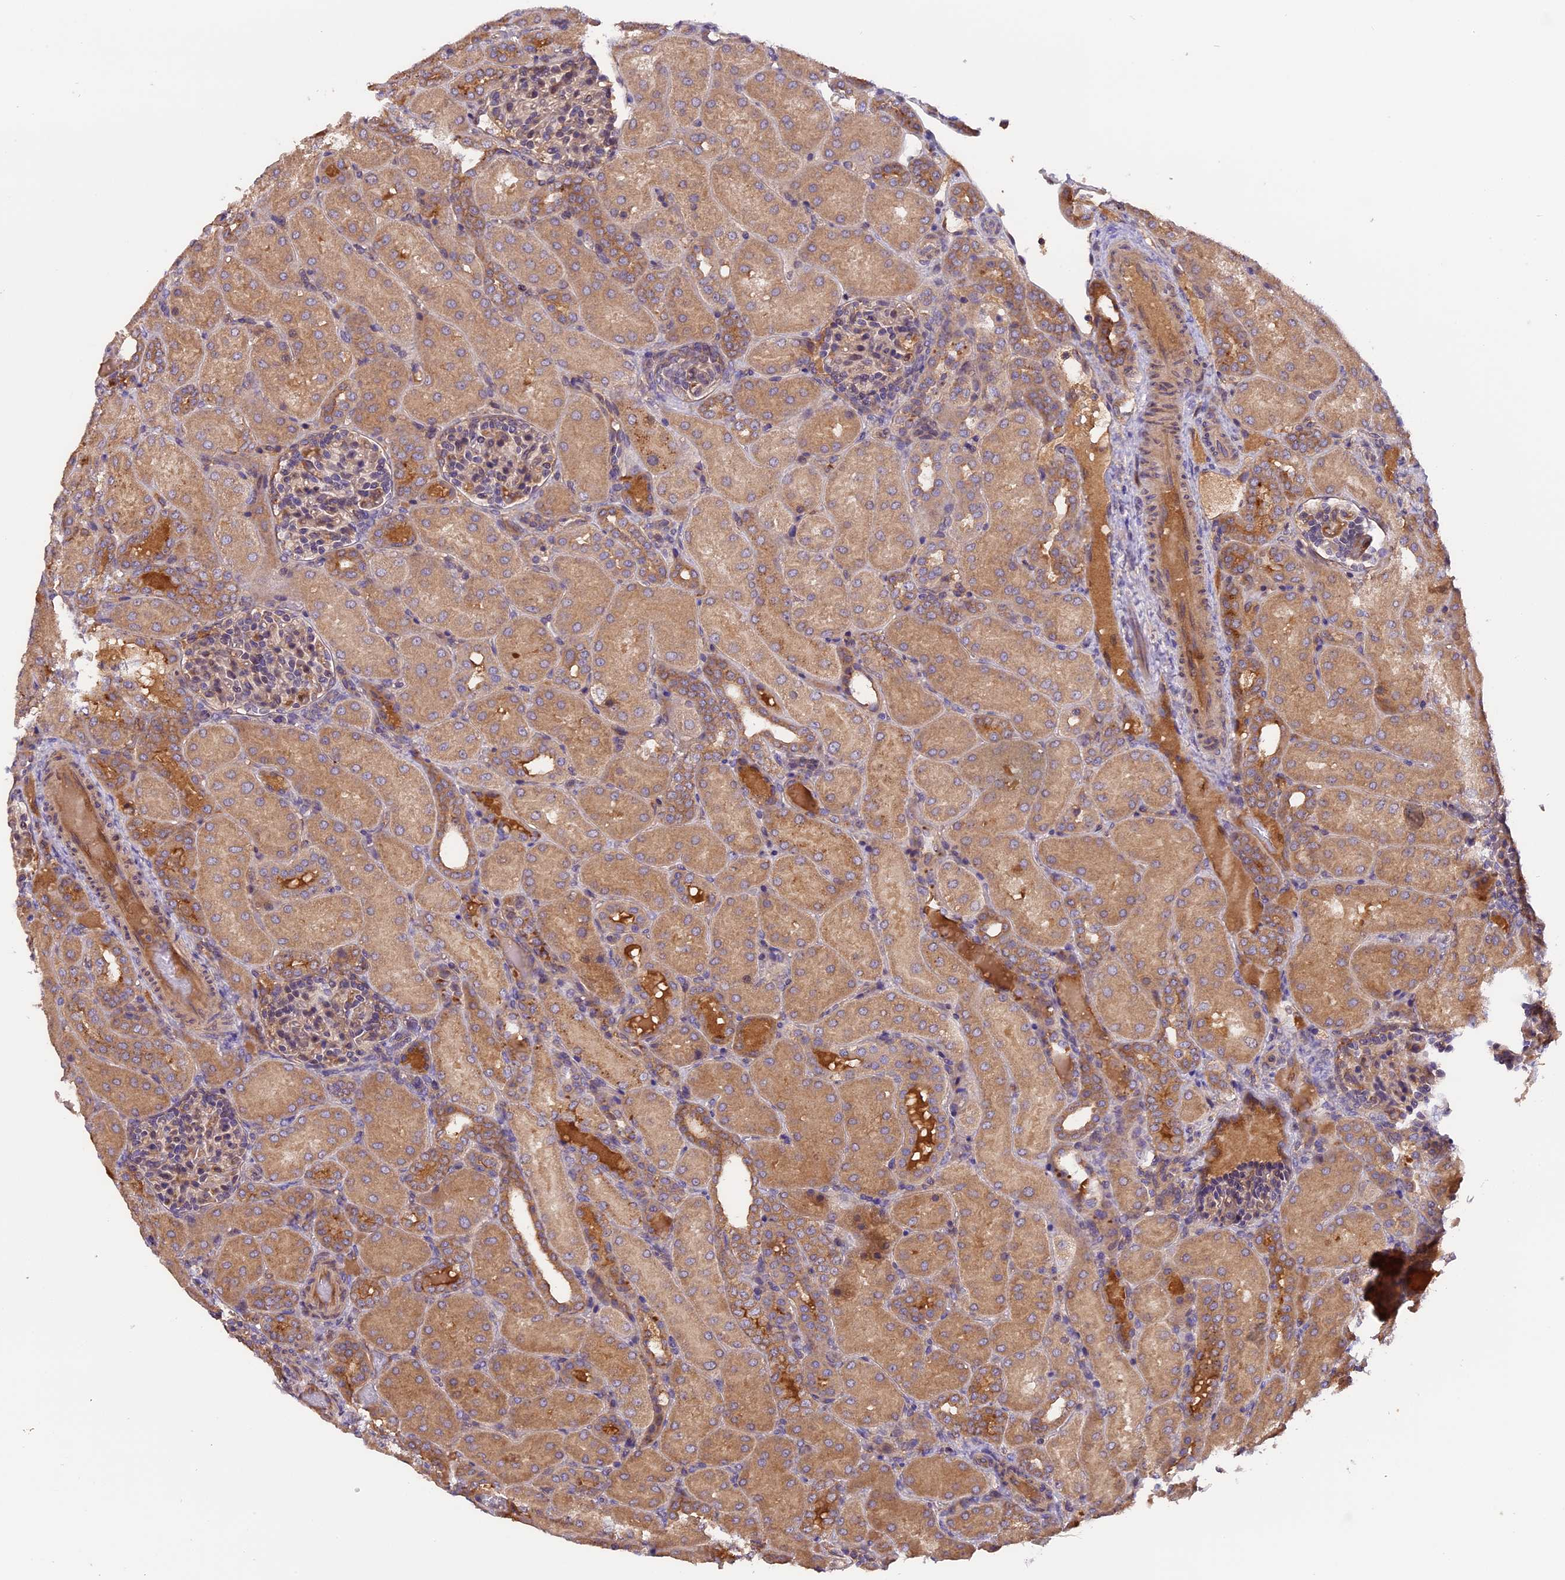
{"staining": {"intensity": "weak", "quantity": "25%-75%", "location": "cytoplasmic/membranous"}, "tissue": "kidney", "cell_type": "Cells in glomeruli", "image_type": "normal", "snomed": [{"axis": "morphology", "description": "Normal tissue, NOS"}, {"axis": "topography", "description": "Kidney"}], "caption": "Approximately 25%-75% of cells in glomeruli in unremarkable human kidney exhibit weak cytoplasmic/membranous protein positivity as visualized by brown immunohistochemical staining.", "gene": "SETD6", "patient": {"sex": "male", "age": 1}}